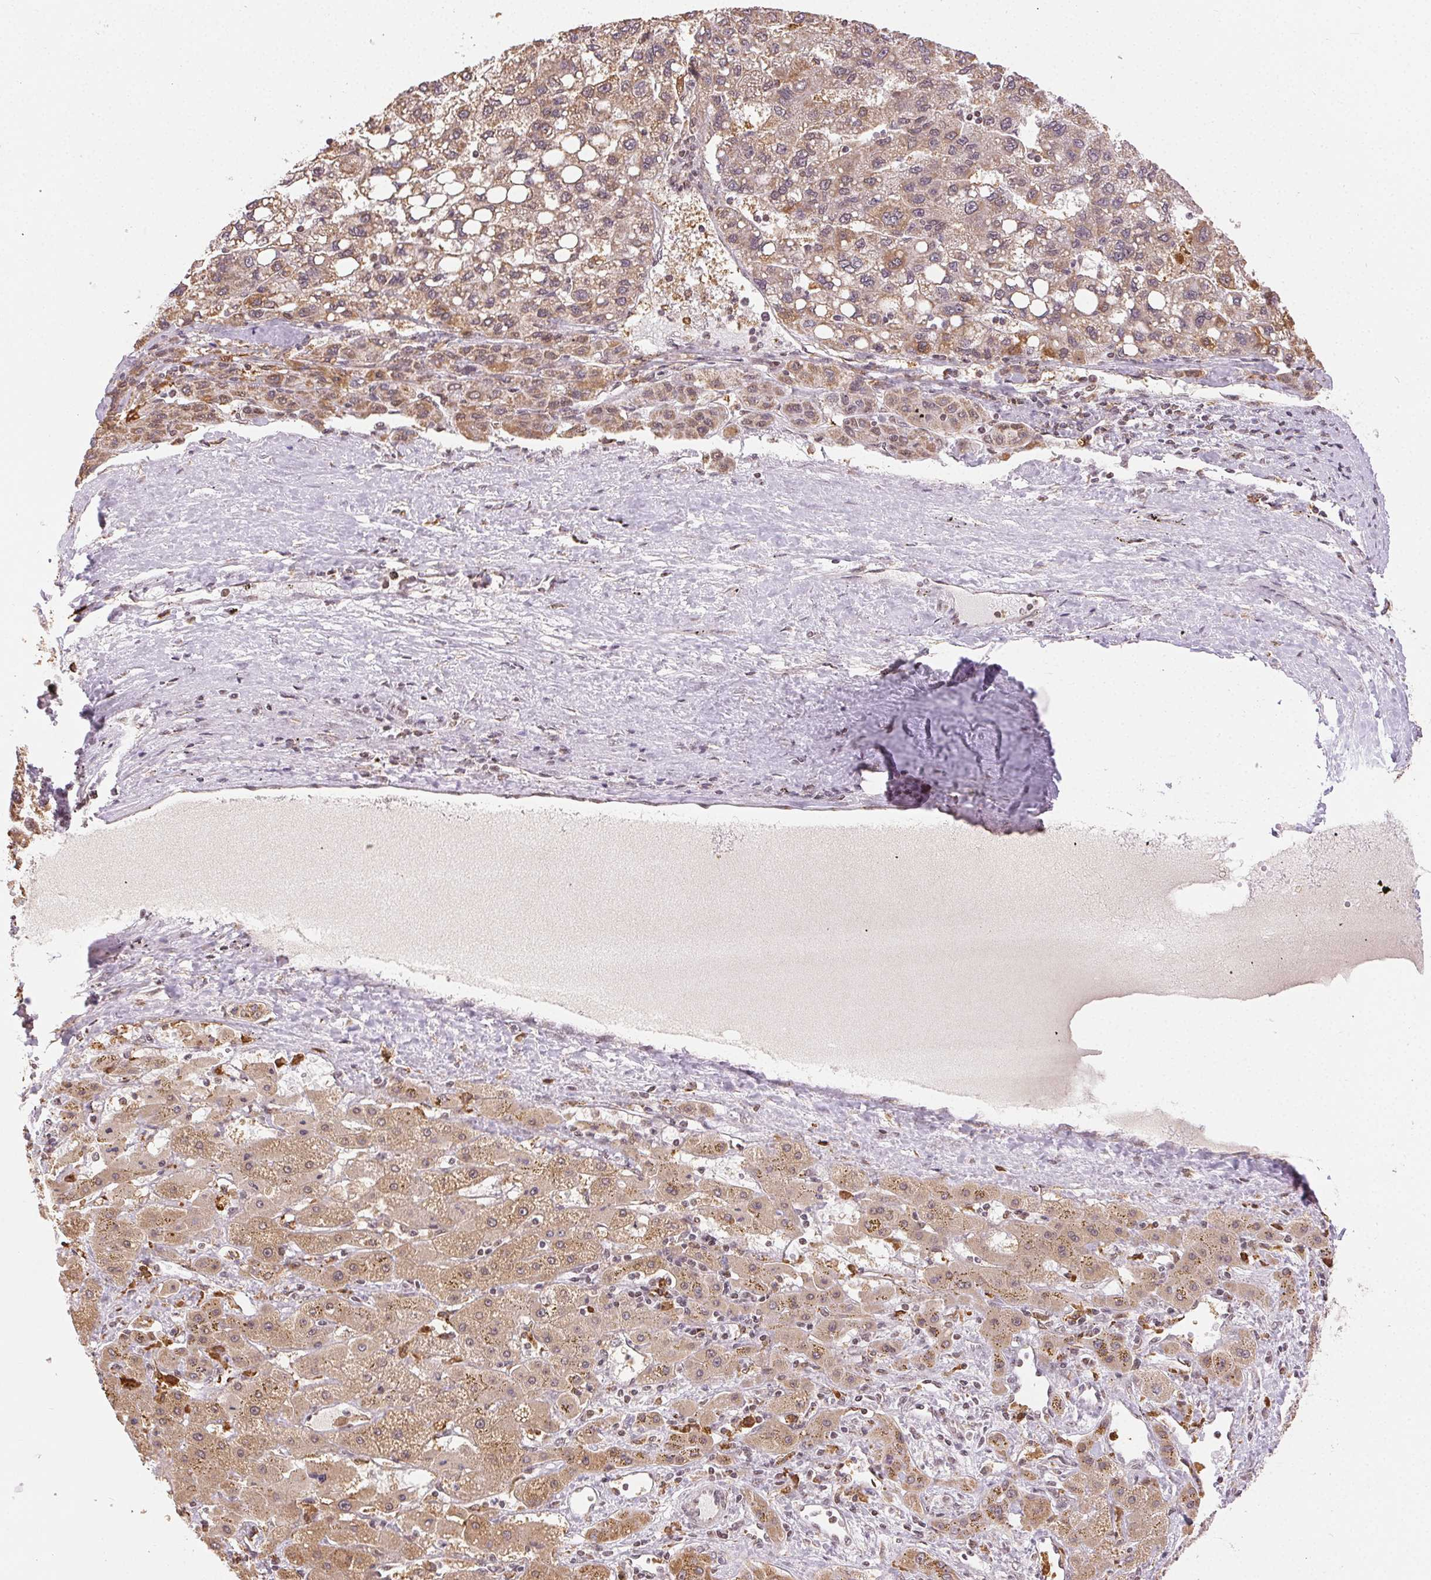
{"staining": {"intensity": "moderate", "quantity": "25%-75%", "location": "cytoplasmic/membranous"}, "tissue": "liver cancer", "cell_type": "Tumor cells", "image_type": "cancer", "snomed": [{"axis": "morphology", "description": "Carcinoma, Hepatocellular, NOS"}, {"axis": "topography", "description": "Liver"}], "caption": "Immunohistochemical staining of human liver cancer (hepatocellular carcinoma) reveals medium levels of moderate cytoplasmic/membranous positivity in approximately 25%-75% of tumor cells.", "gene": "PIWIL4", "patient": {"sex": "female", "age": 82}}